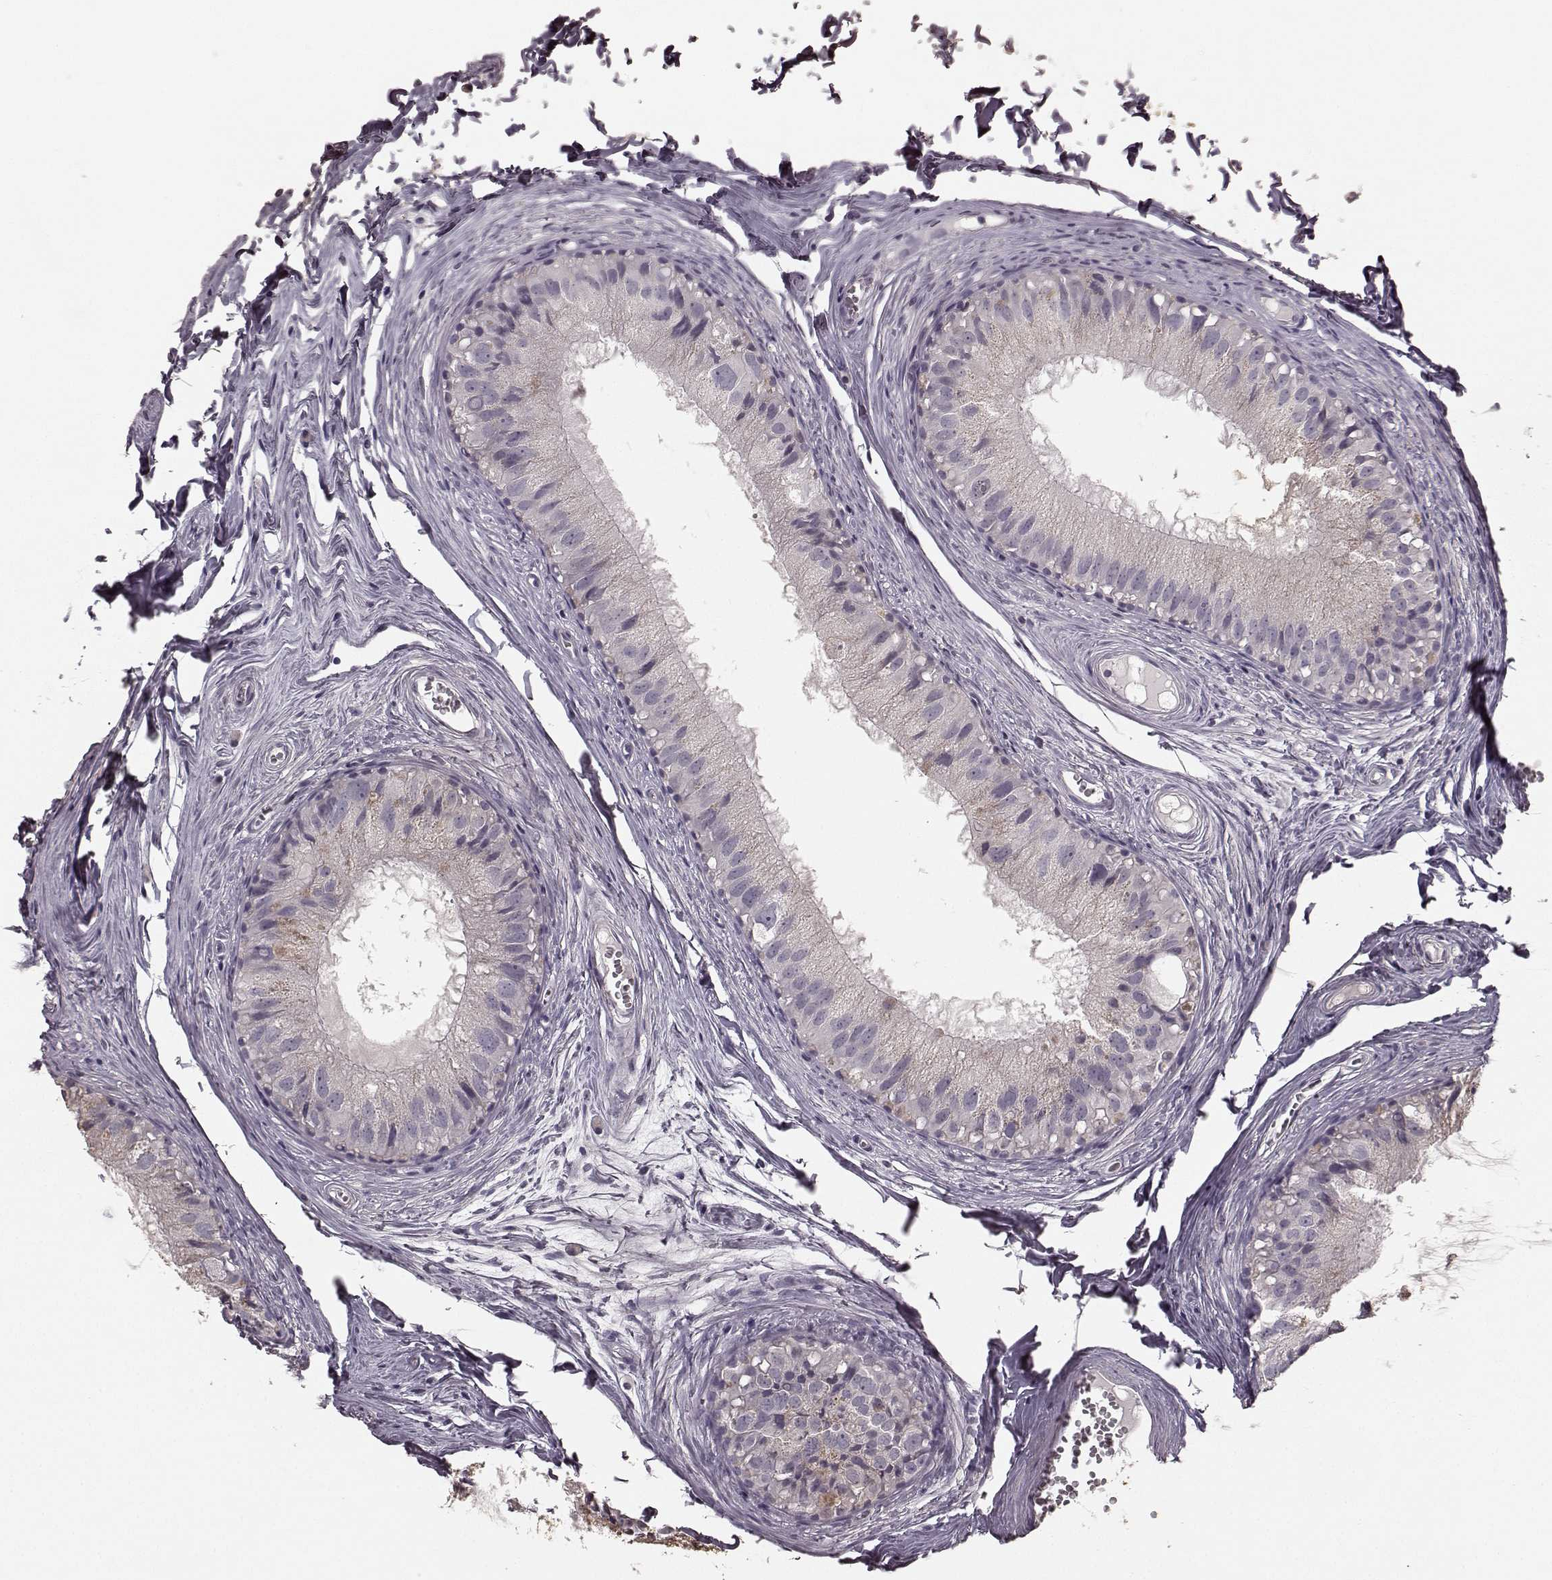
{"staining": {"intensity": "weak", "quantity": "25%-75%", "location": "cytoplasmic/membranous"}, "tissue": "epididymis", "cell_type": "Glandular cells", "image_type": "normal", "snomed": [{"axis": "morphology", "description": "Normal tissue, NOS"}, {"axis": "topography", "description": "Epididymis"}], "caption": "Epididymis stained with DAB immunohistochemistry reveals low levels of weak cytoplasmic/membranous staining in approximately 25%-75% of glandular cells.", "gene": "RIT2", "patient": {"sex": "male", "age": 45}}